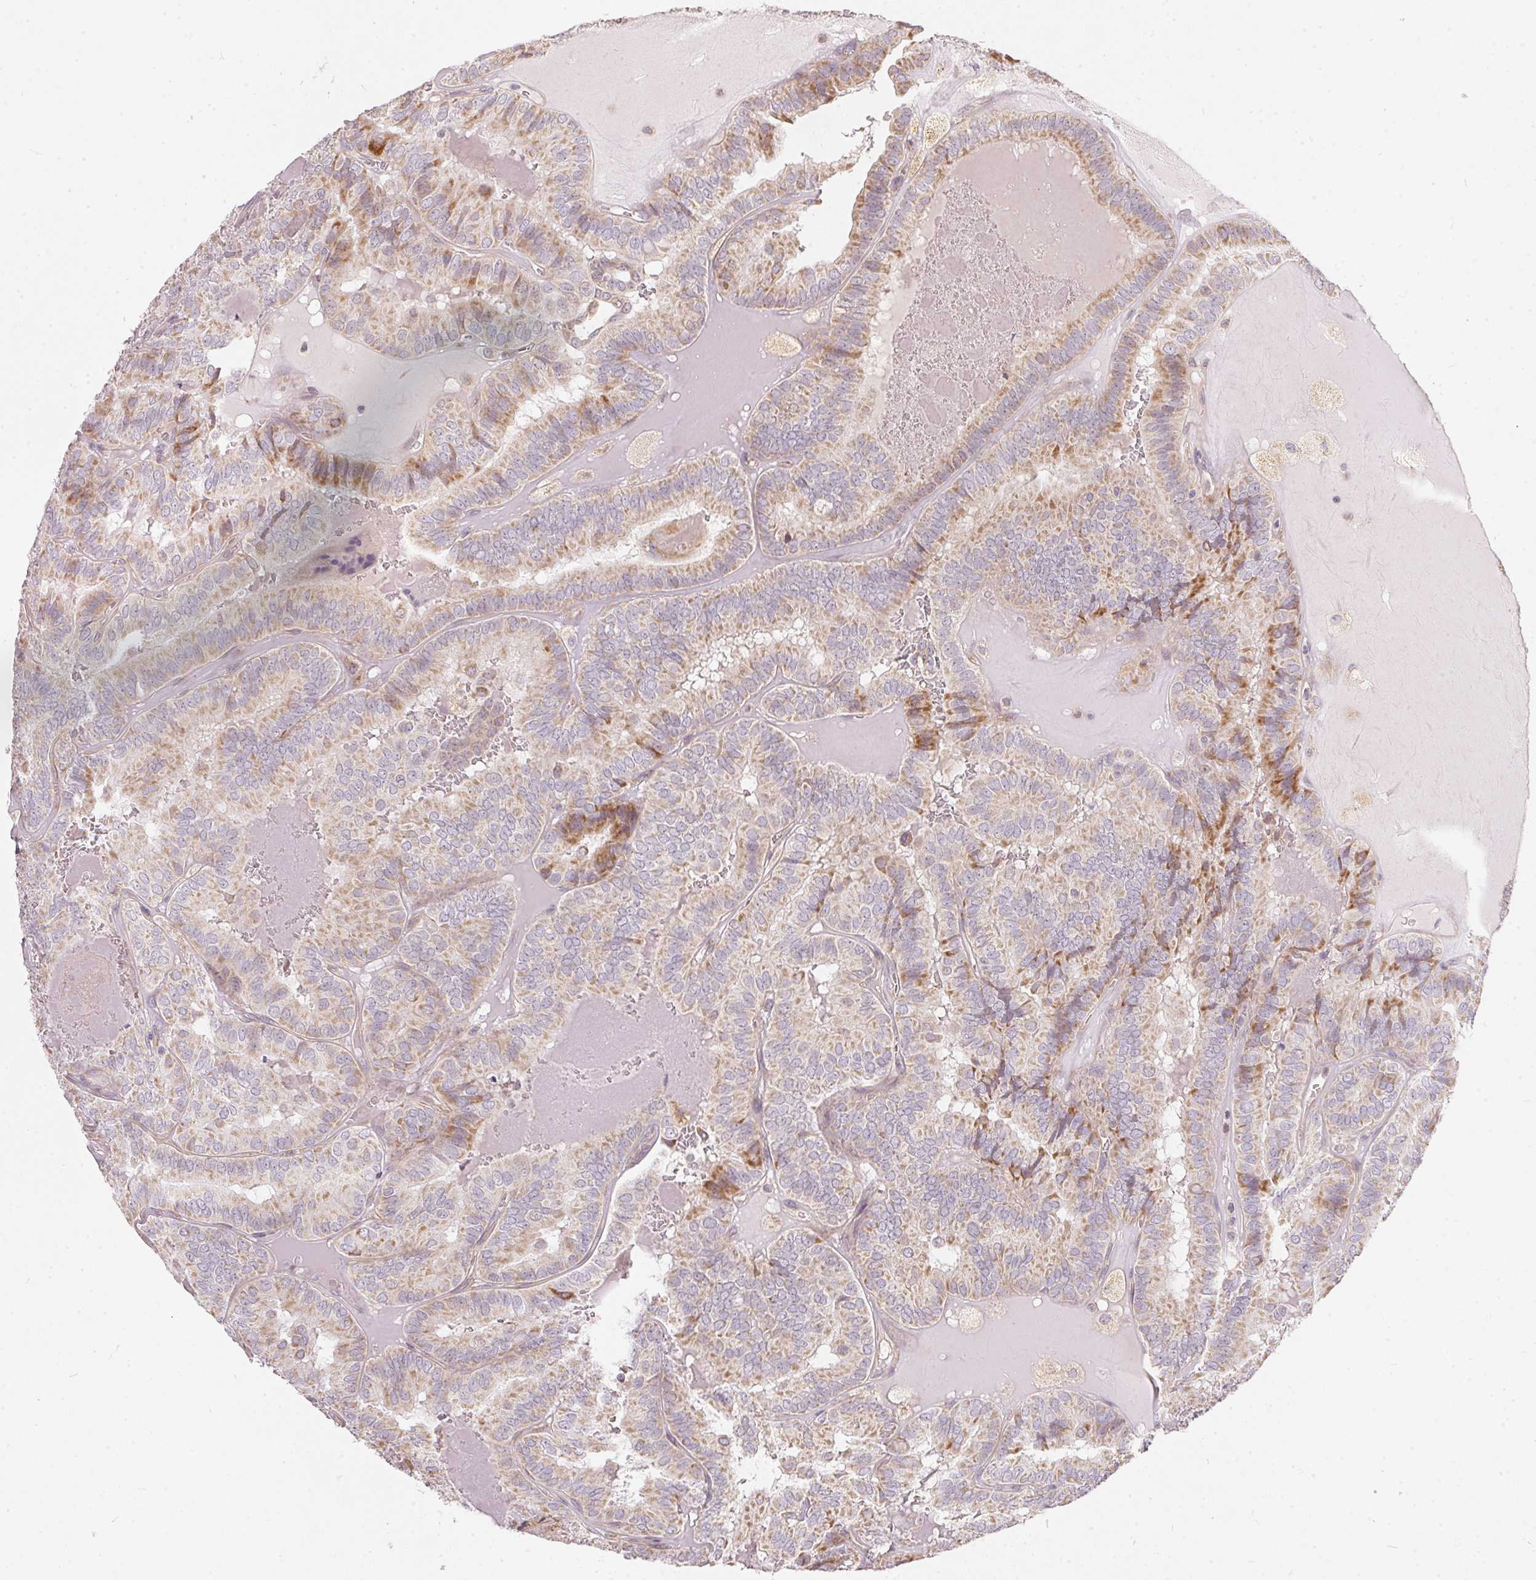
{"staining": {"intensity": "moderate", "quantity": "<25%", "location": "cytoplasmic/membranous"}, "tissue": "thyroid cancer", "cell_type": "Tumor cells", "image_type": "cancer", "snomed": [{"axis": "morphology", "description": "Papillary adenocarcinoma, NOS"}, {"axis": "topography", "description": "Thyroid gland"}], "caption": "Immunohistochemical staining of thyroid cancer displays low levels of moderate cytoplasmic/membranous protein staining in about <25% of tumor cells.", "gene": "VWA5B2", "patient": {"sex": "female", "age": 75}}